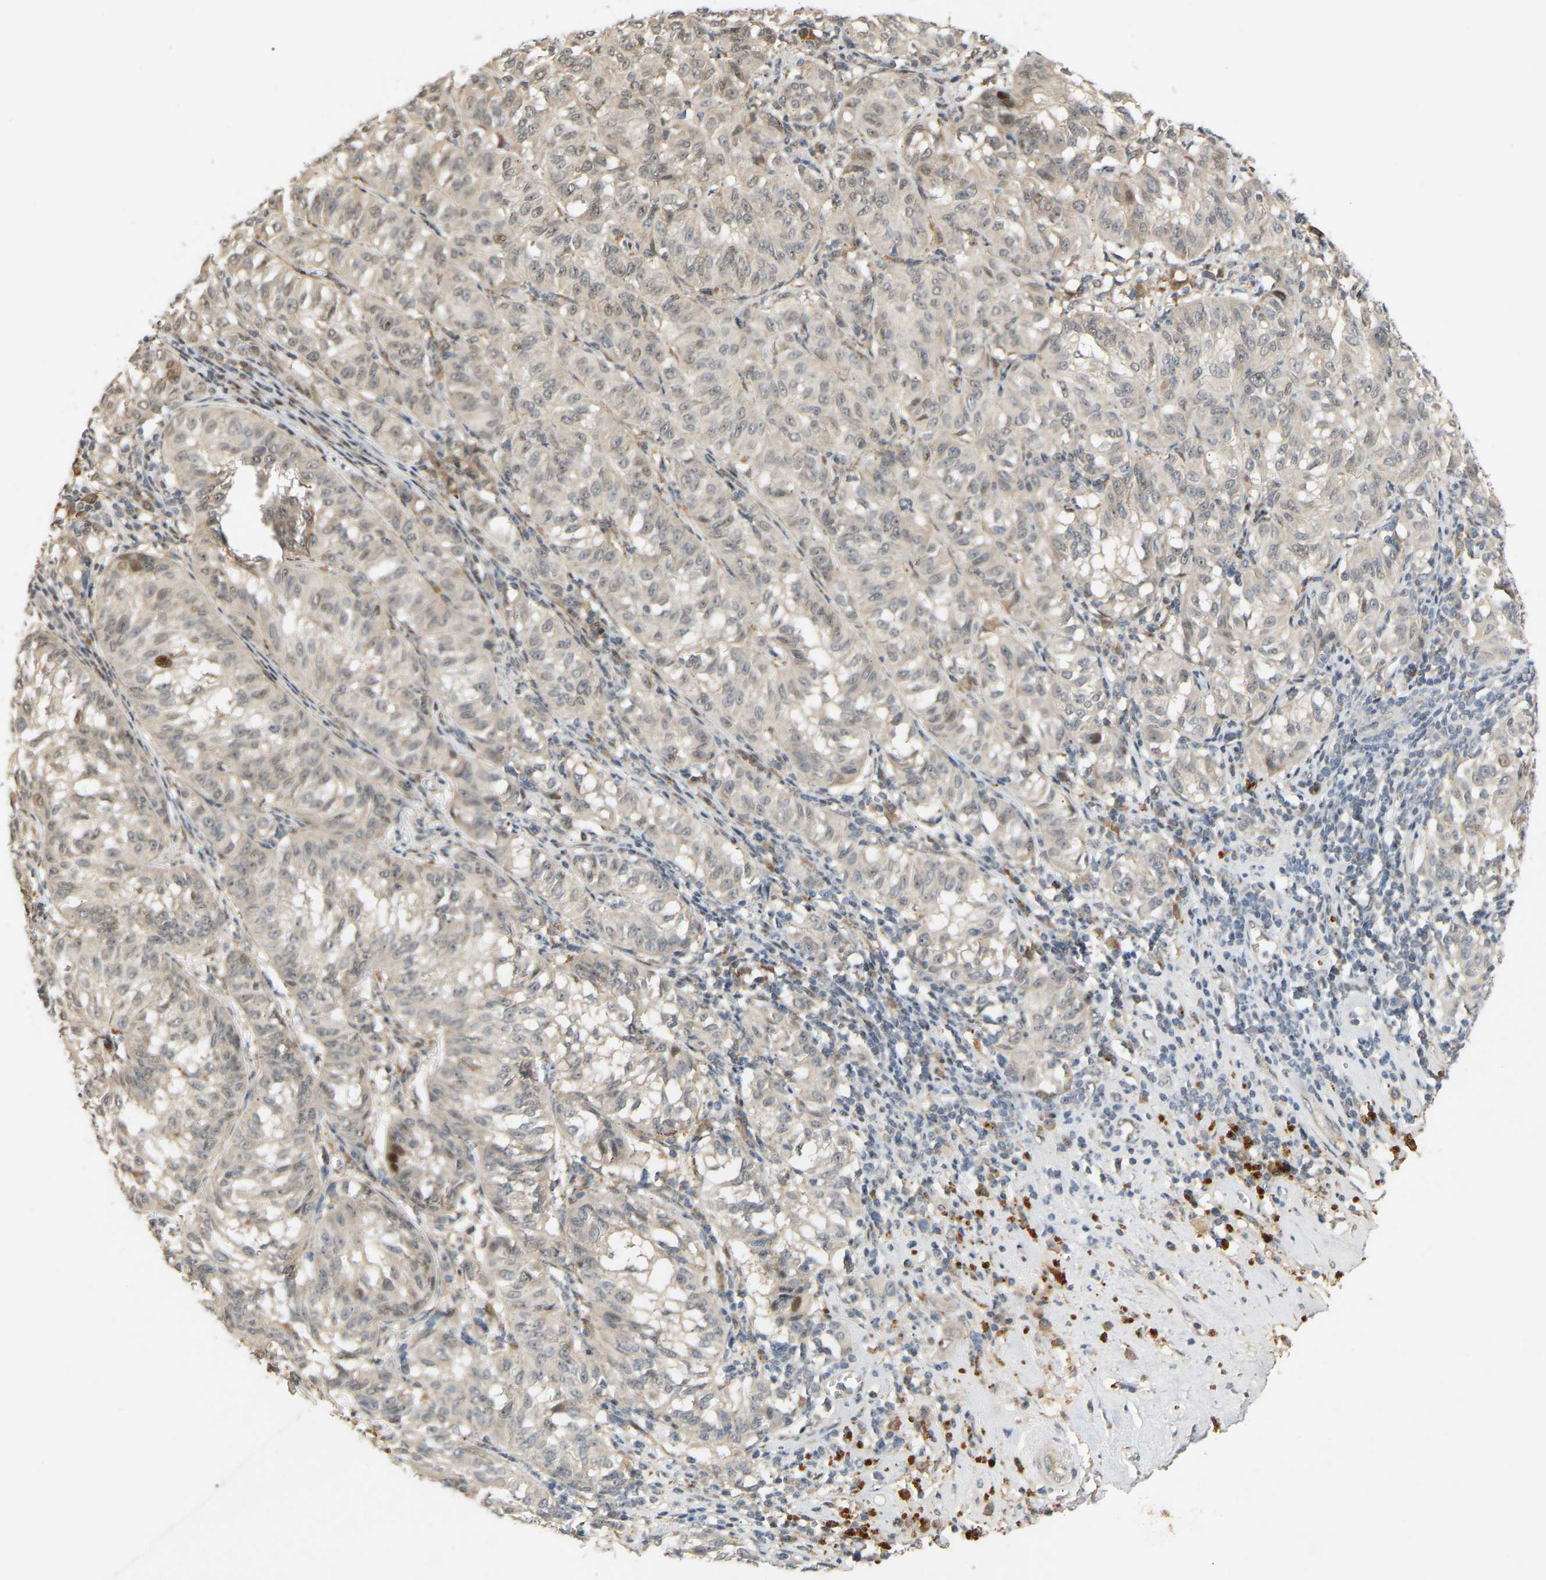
{"staining": {"intensity": "moderate", "quantity": "<25%", "location": "nuclear"}, "tissue": "melanoma", "cell_type": "Tumor cells", "image_type": "cancer", "snomed": [{"axis": "morphology", "description": "Malignant melanoma, NOS"}, {"axis": "topography", "description": "Skin"}], "caption": "A brown stain shows moderate nuclear expression of a protein in human malignant melanoma tumor cells. Immunohistochemistry stains the protein in brown and the nuclei are stained blue.", "gene": "PTPN4", "patient": {"sex": "female", "age": 72}}